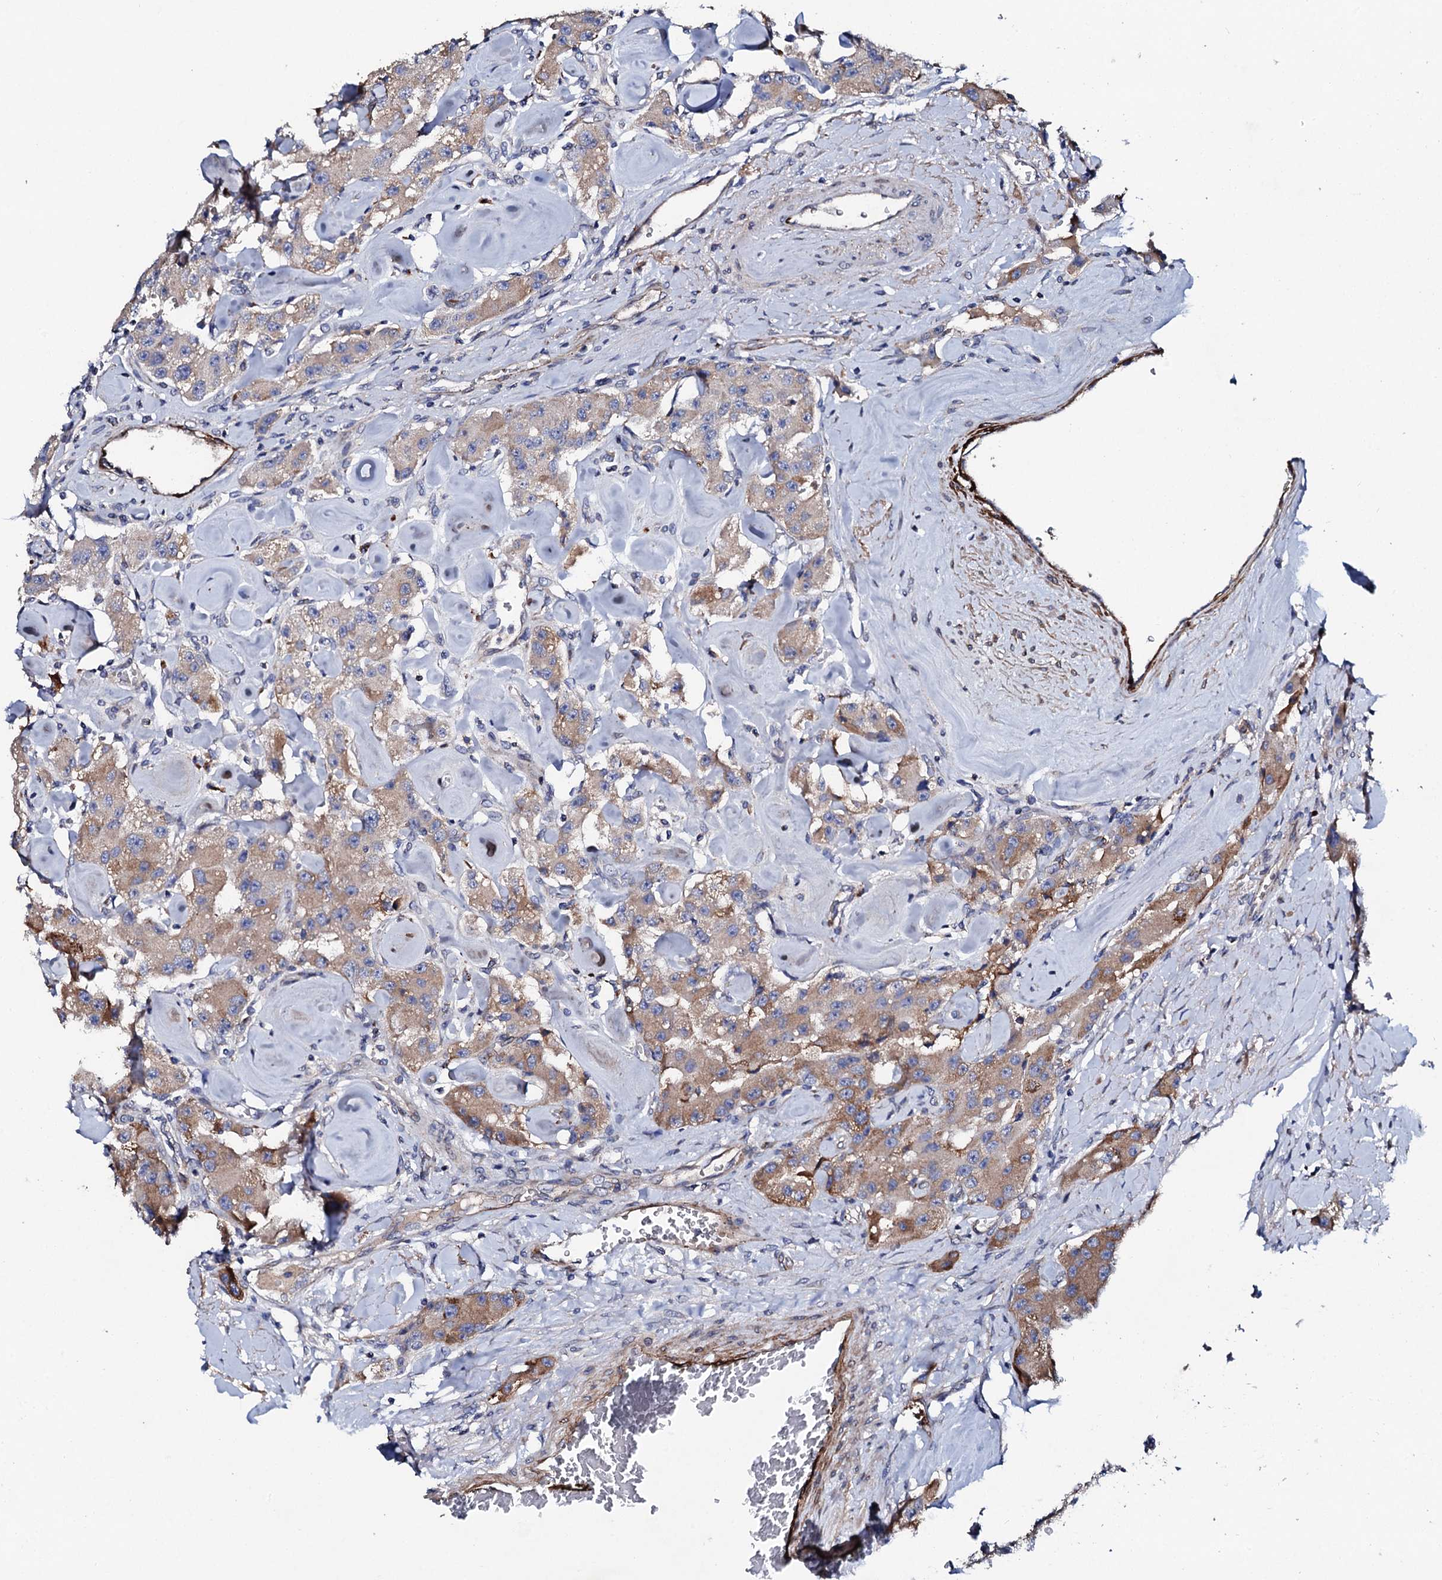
{"staining": {"intensity": "moderate", "quantity": ">75%", "location": "cytoplasmic/membranous"}, "tissue": "carcinoid", "cell_type": "Tumor cells", "image_type": "cancer", "snomed": [{"axis": "morphology", "description": "Carcinoid, malignant, NOS"}, {"axis": "topography", "description": "Pancreas"}], "caption": "There is medium levels of moderate cytoplasmic/membranous positivity in tumor cells of carcinoid, as demonstrated by immunohistochemical staining (brown color).", "gene": "DBX1", "patient": {"sex": "male", "age": 41}}